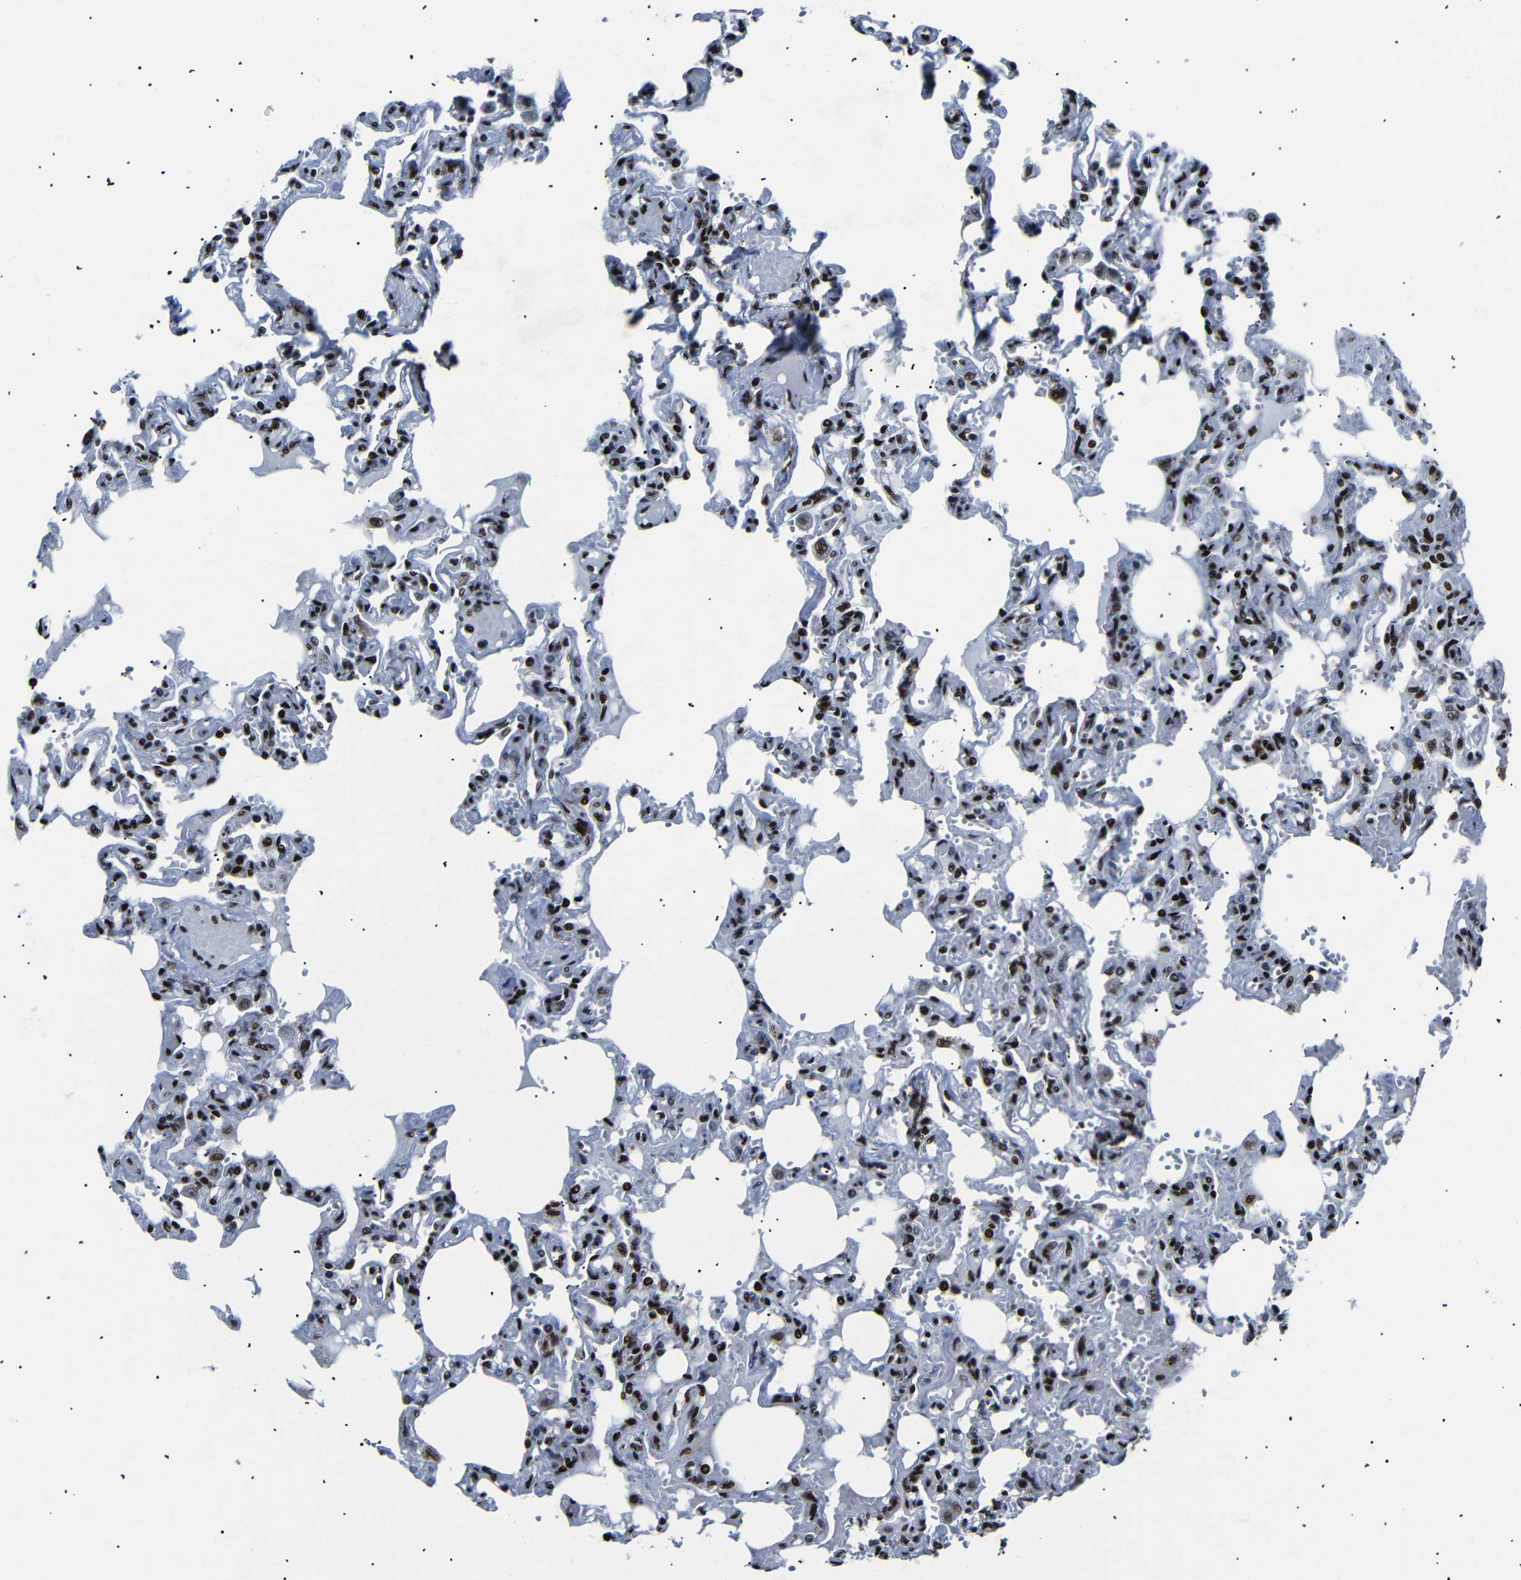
{"staining": {"intensity": "strong", "quantity": ">75%", "location": "nuclear"}, "tissue": "lung", "cell_type": "Alveolar cells", "image_type": "normal", "snomed": [{"axis": "morphology", "description": "Normal tissue, NOS"}, {"axis": "topography", "description": "Lung"}], "caption": "Immunohistochemical staining of benign human lung shows high levels of strong nuclear positivity in about >75% of alveolar cells. The staining was performed using DAB to visualize the protein expression in brown, while the nuclei were stained in blue with hematoxylin (Magnification: 20x).", "gene": "SRSF1", "patient": {"sex": "male", "age": 21}}